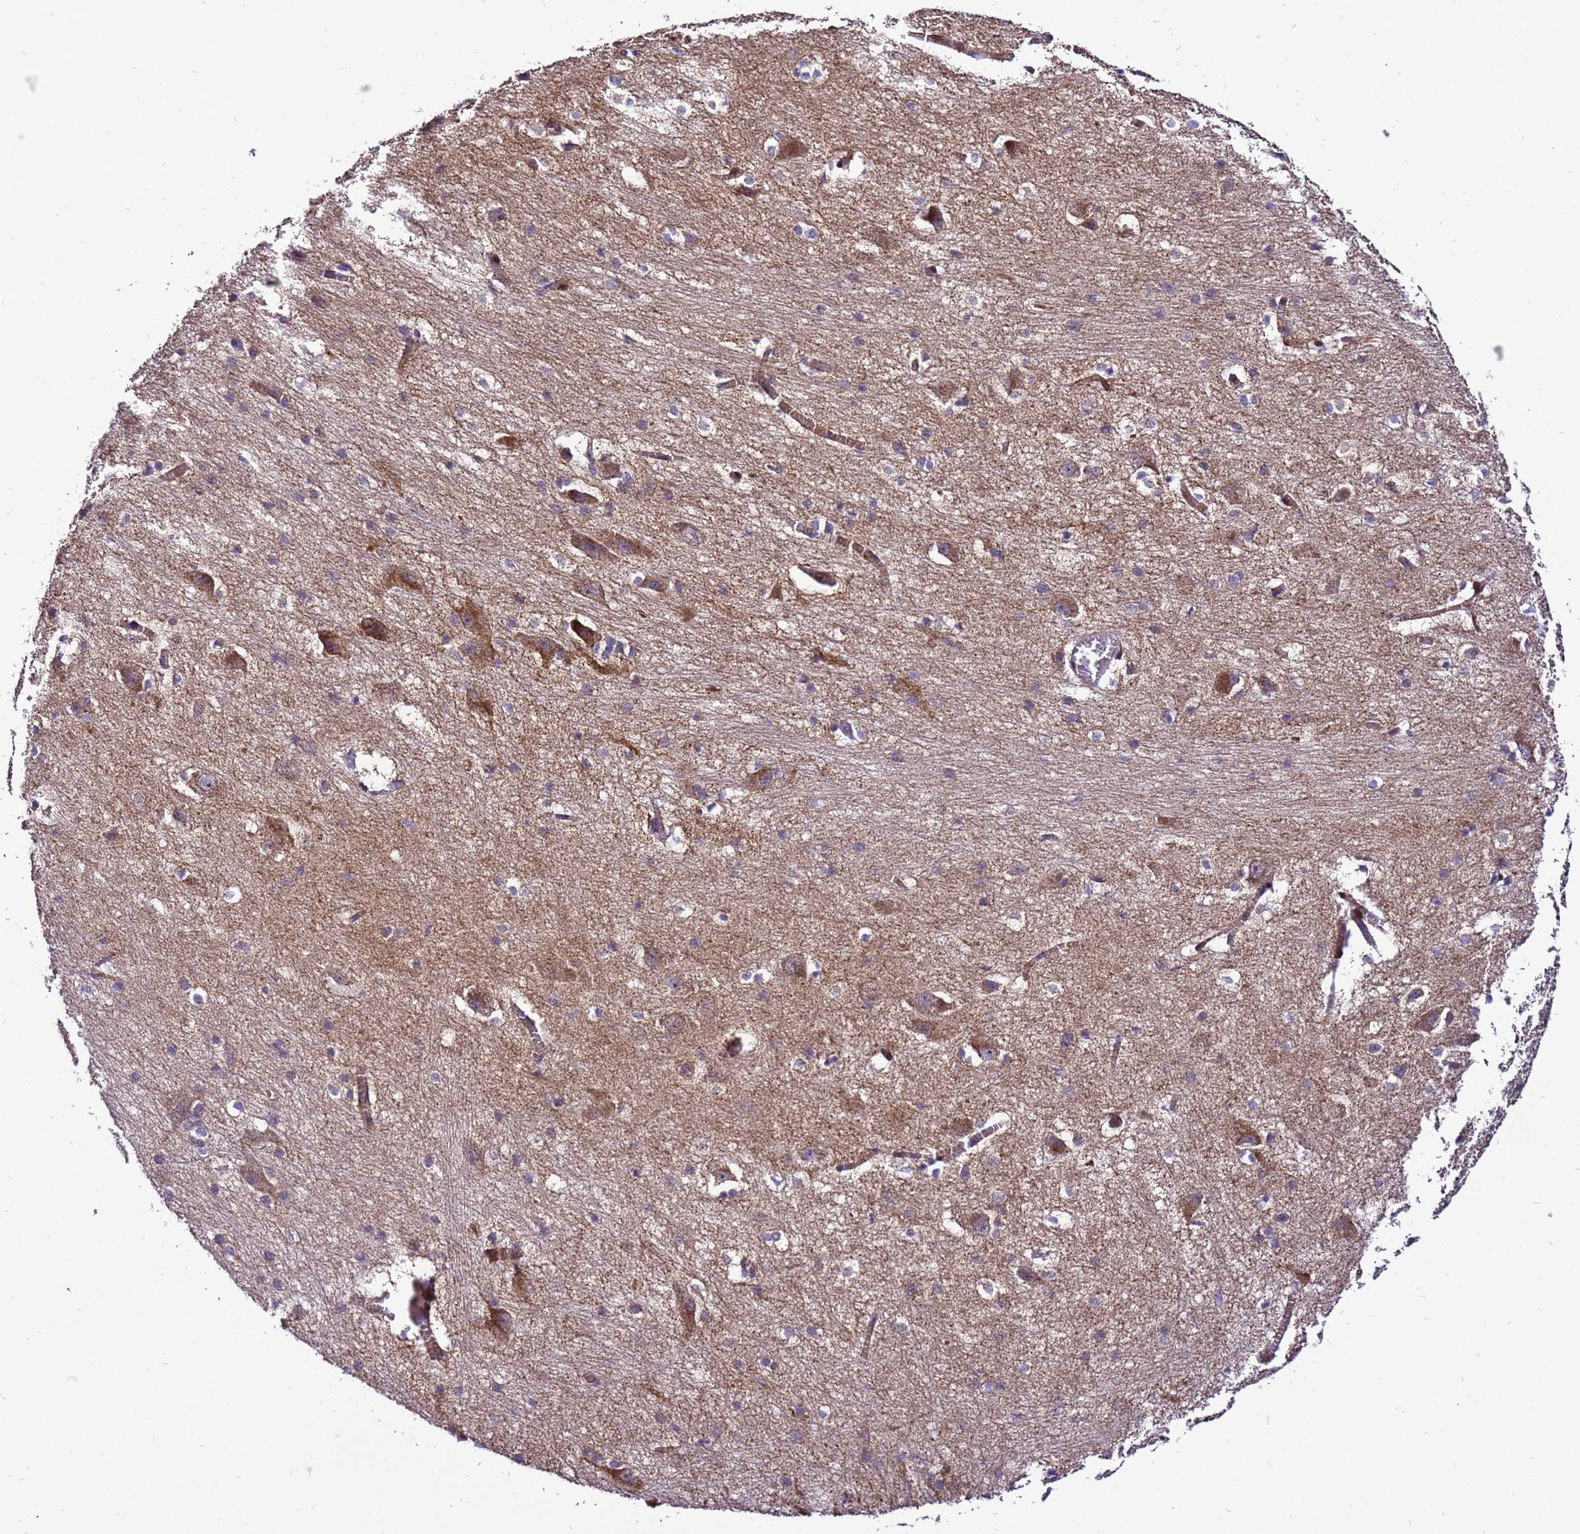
{"staining": {"intensity": "weak", "quantity": "<25%", "location": "cytoplasmic/membranous"}, "tissue": "caudate", "cell_type": "Glial cells", "image_type": "normal", "snomed": [{"axis": "morphology", "description": "Normal tissue, NOS"}, {"axis": "topography", "description": "Lateral ventricle wall"}], "caption": "Caudate was stained to show a protein in brown. There is no significant positivity in glial cells. Brightfield microscopy of IHC stained with DAB (3,3'-diaminobenzidine) (brown) and hematoxylin (blue), captured at high magnification.", "gene": "ZNF417", "patient": {"sex": "male", "age": 37}}